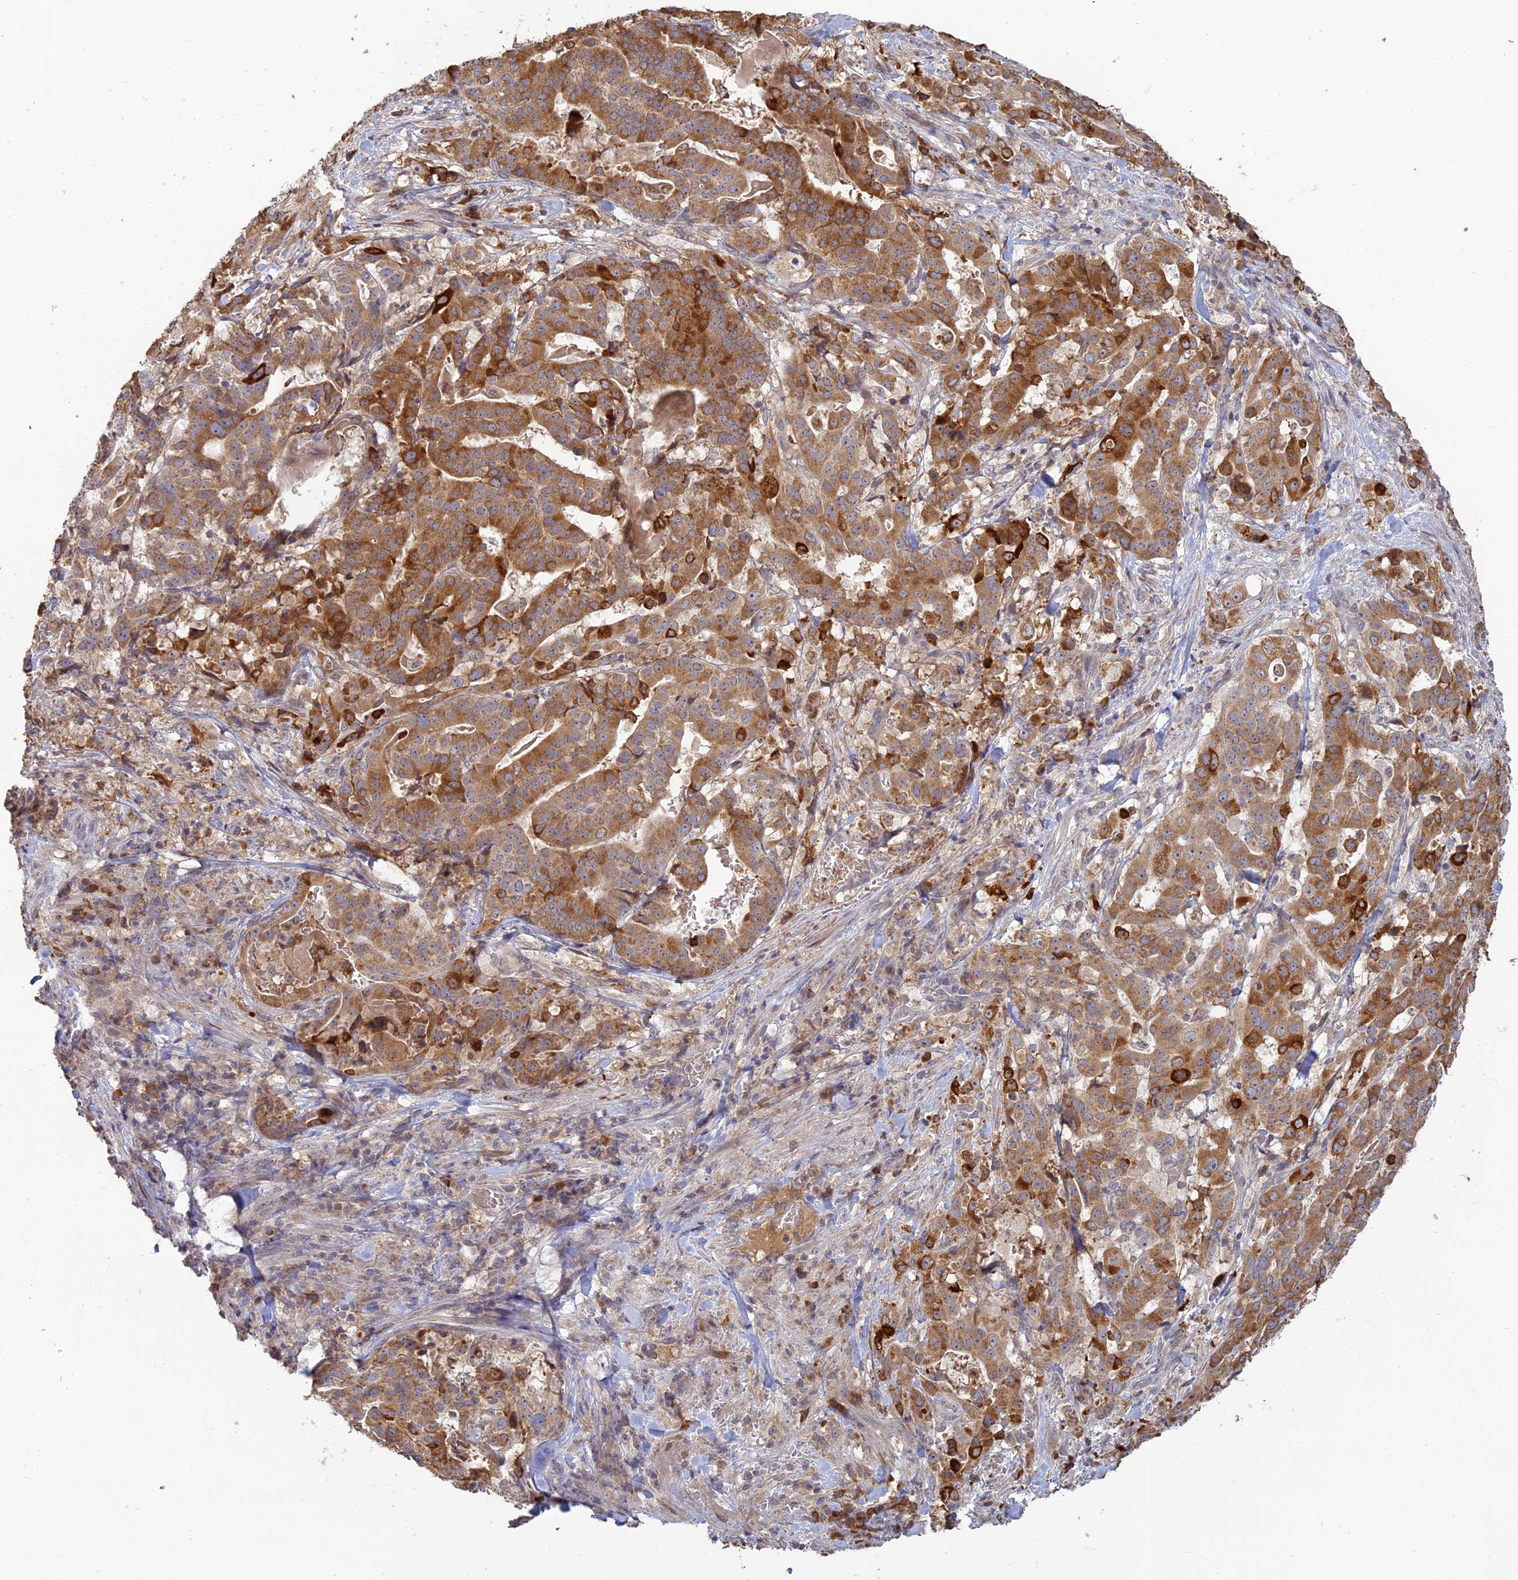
{"staining": {"intensity": "moderate", "quantity": ">75%", "location": "cytoplasmic/membranous"}, "tissue": "stomach cancer", "cell_type": "Tumor cells", "image_type": "cancer", "snomed": [{"axis": "morphology", "description": "Adenocarcinoma, NOS"}, {"axis": "topography", "description": "Stomach"}], "caption": "Immunohistochemical staining of stomach cancer demonstrates medium levels of moderate cytoplasmic/membranous protein expression in approximately >75% of tumor cells. (Brightfield microscopy of DAB IHC at high magnification).", "gene": "TMEM208", "patient": {"sex": "male", "age": 48}}